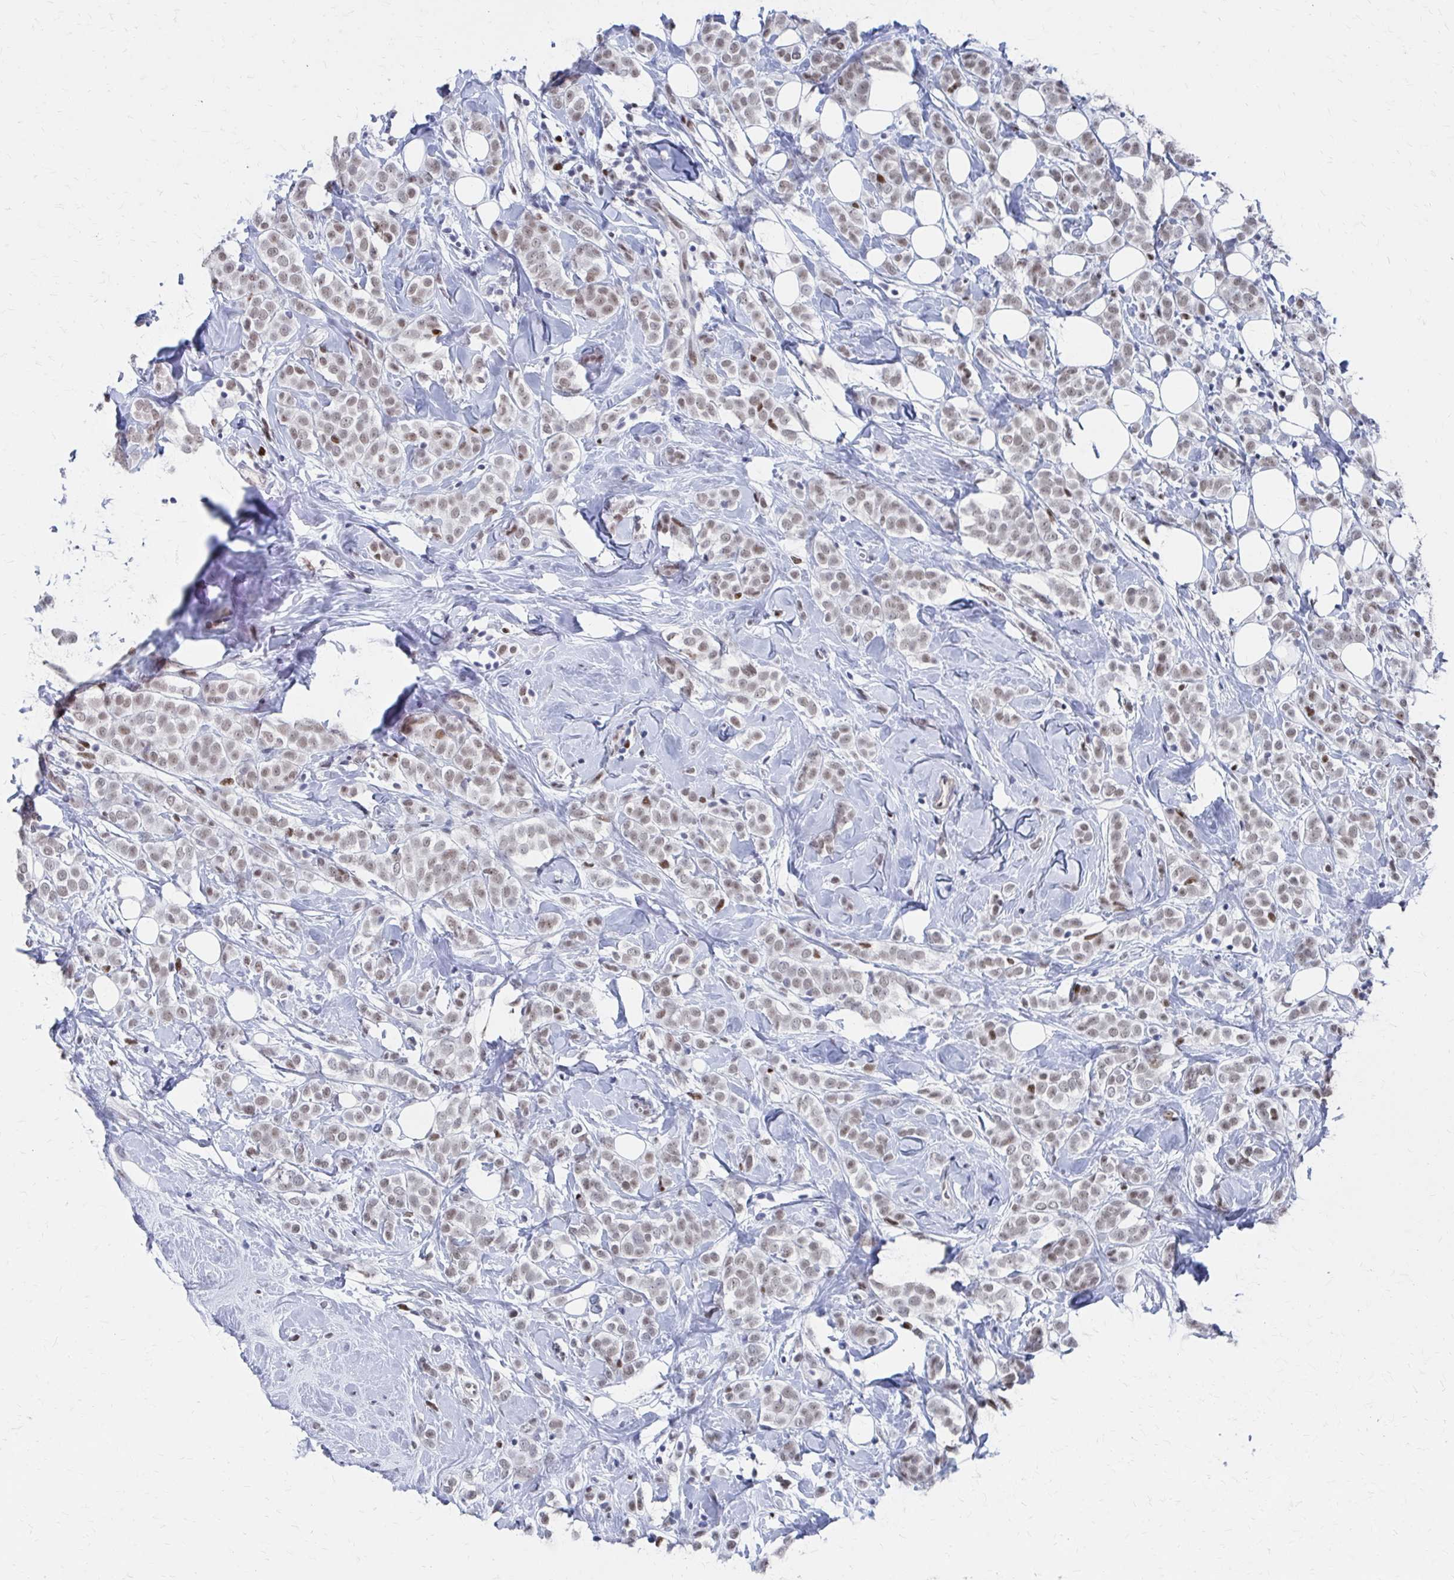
{"staining": {"intensity": "weak", "quantity": ">75%", "location": "nuclear"}, "tissue": "breast cancer", "cell_type": "Tumor cells", "image_type": "cancer", "snomed": [{"axis": "morphology", "description": "Lobular carcinoma"}, {"axis": "topography", "description": "Breast"}], "caption": "Tumor cells show low levels of weak nuclear expression in about >75% of cells in breast lobular carcinoma.", "gene": "CDIN1", "patient": {"sex": "female", "age": 49}}